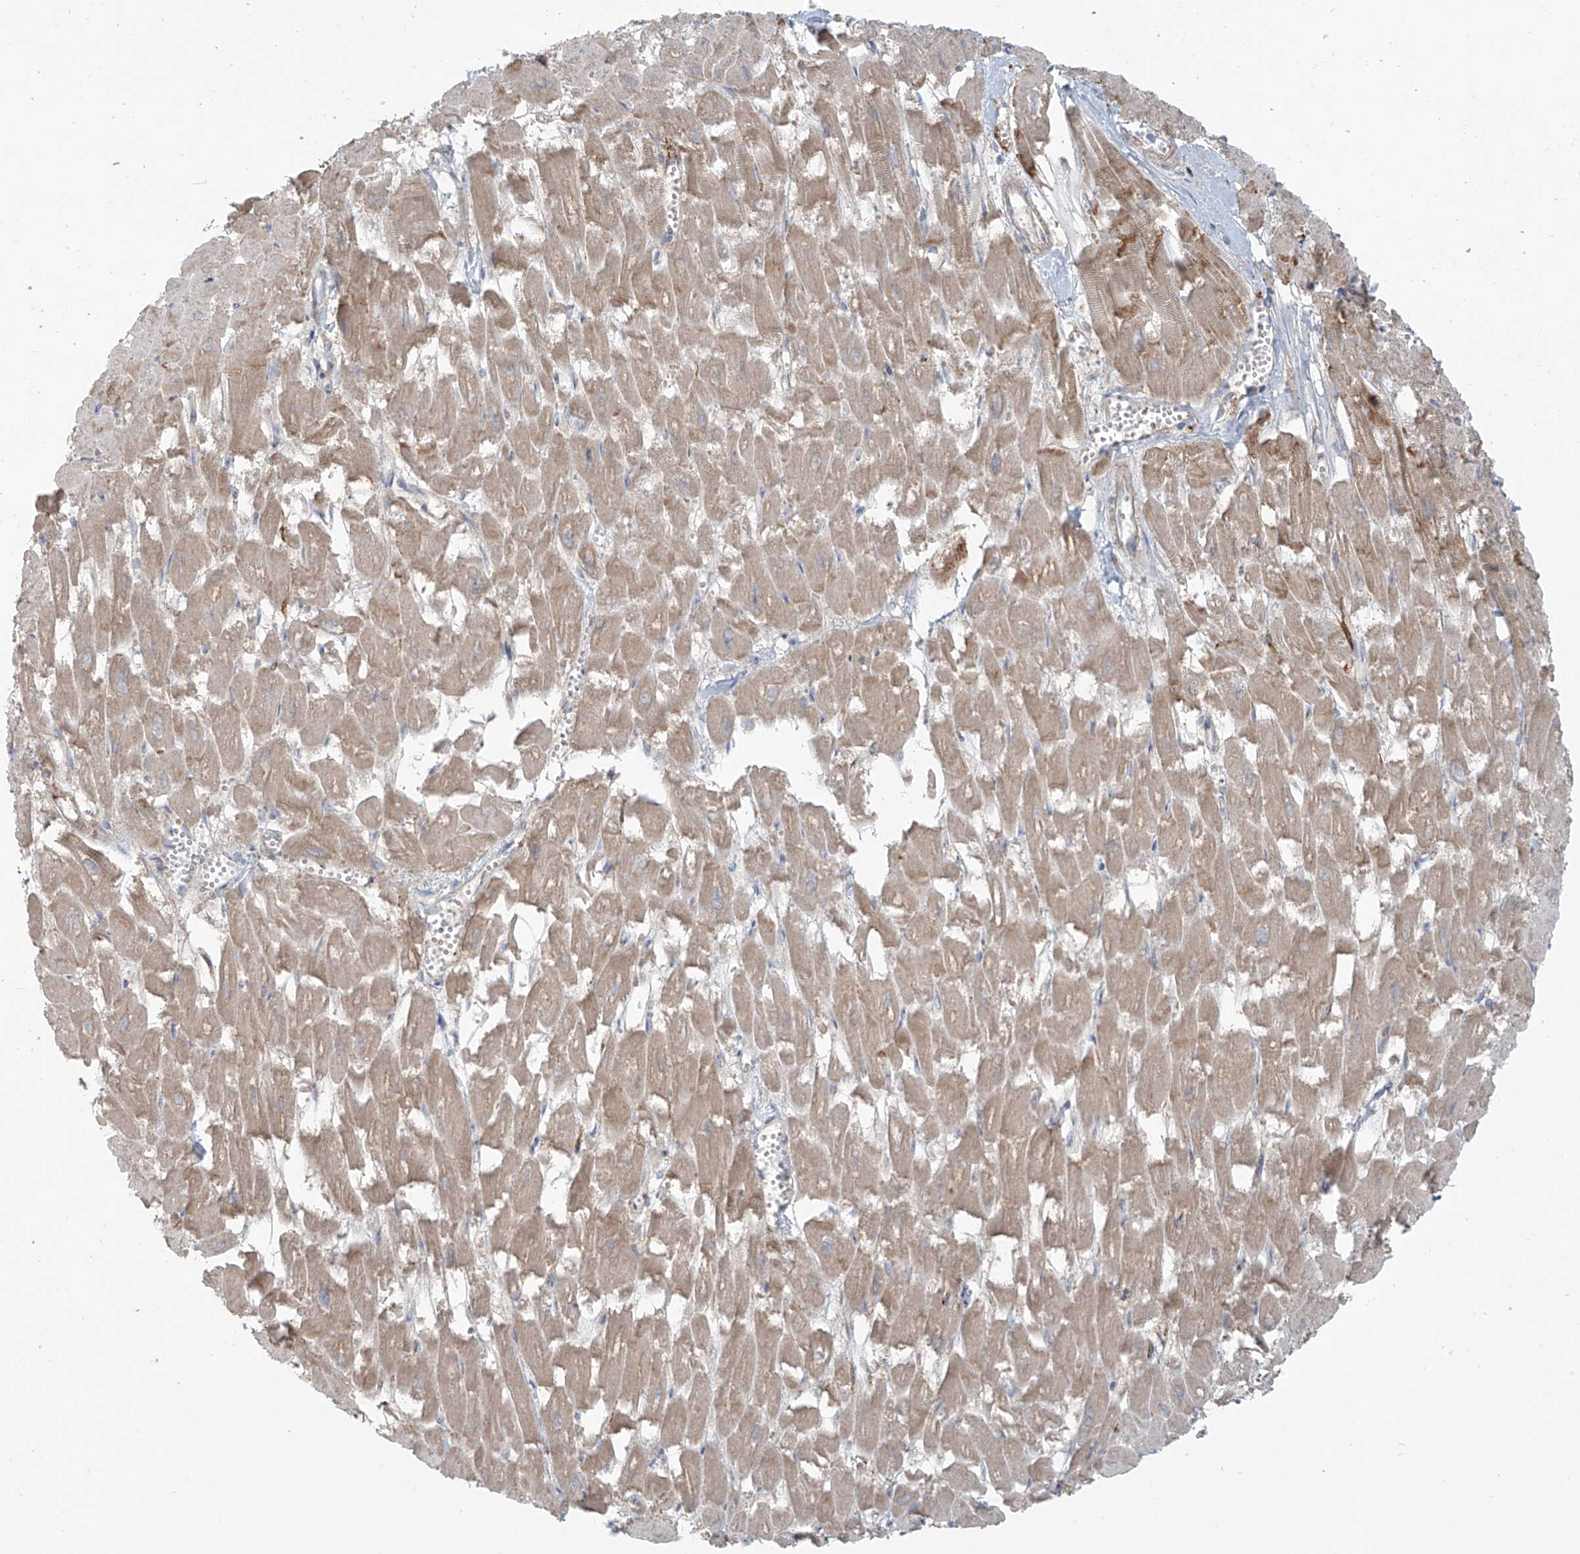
{"staining": {"intensity": "moderate", "quantity": ">75%", "location": "cytoplasmic/membranous"}, "tissue": "heart muscle", "cell_type": "Cardiomyocytes", "image_type": "normal", "snomed": [{"axis": "morphology", "description": "Normal tissue, NOS"}, {"axis": "topography", "description": "Heart"}], "caption": "Immunohistochemical staining of normal heart muscle reveals medium levels of moderate cytoplasmic/membranous expression in about >75% of cardiomyocytes.", "gene": "LZTS3", "patient": {"sex": "male", "age": 54}}